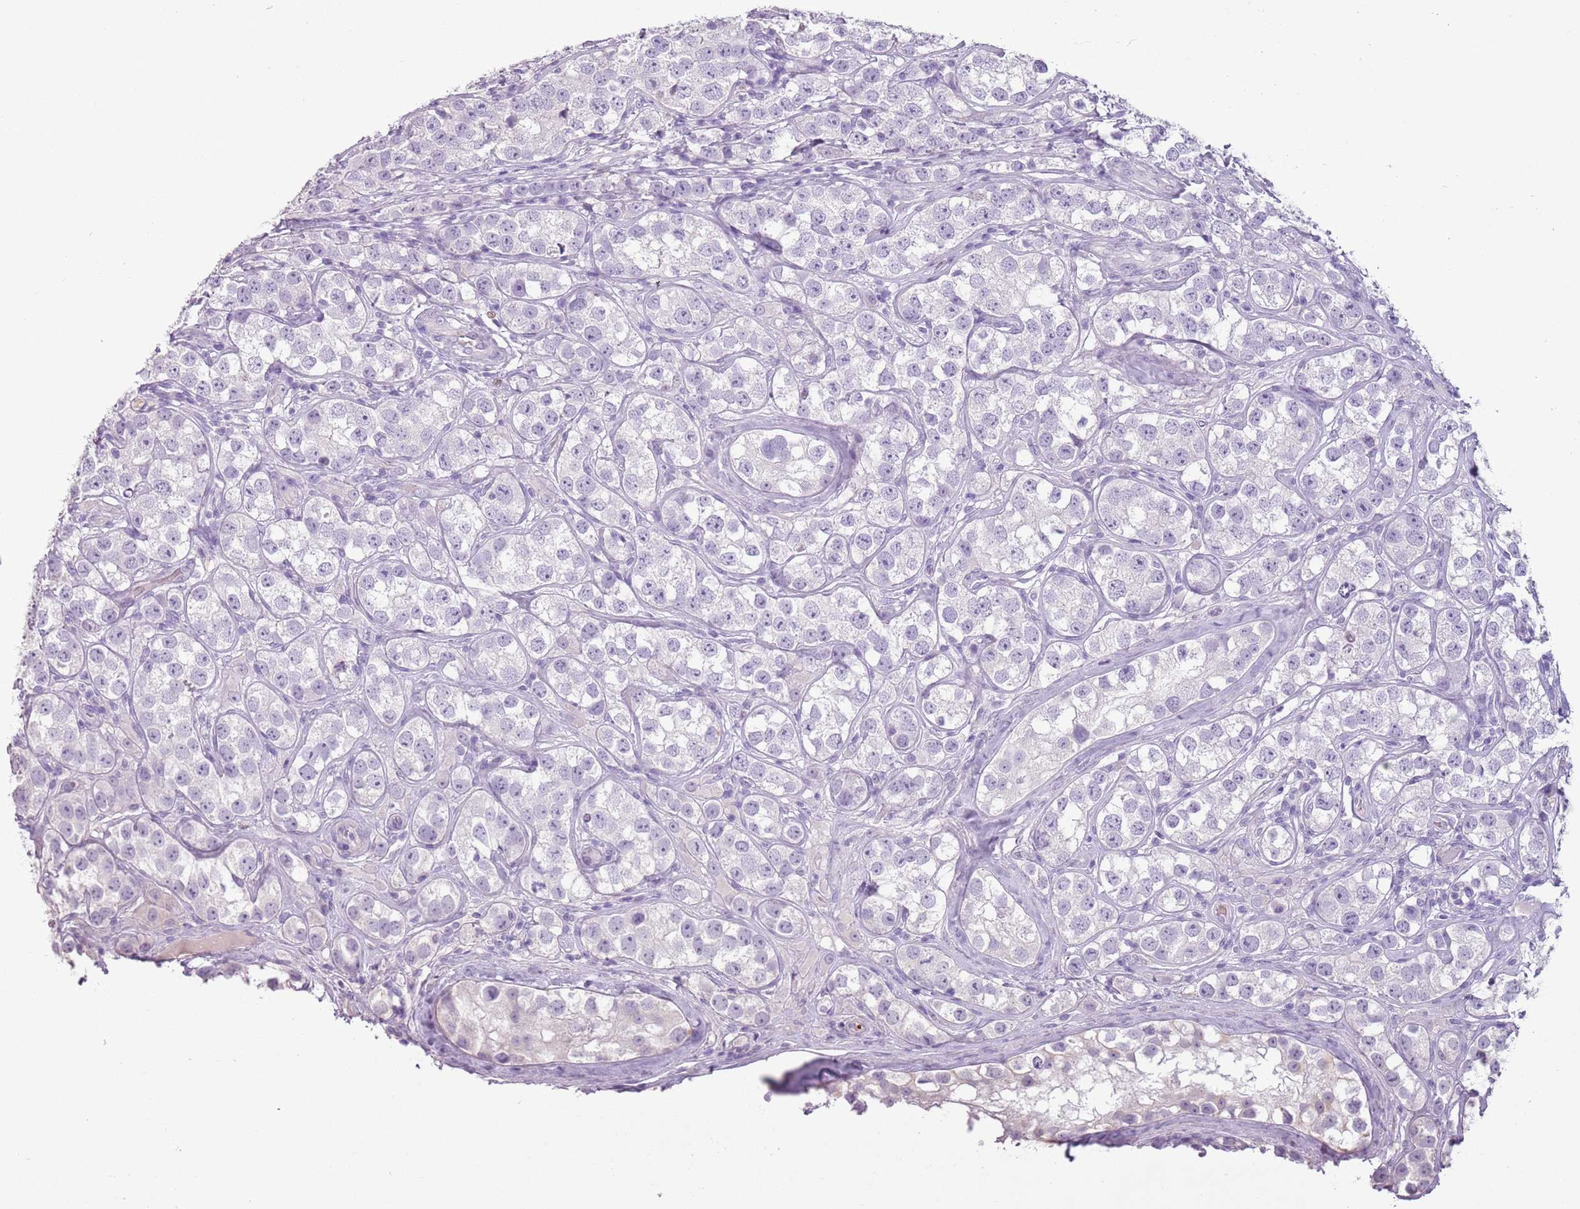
{"staining": {"intensity": "negative", "quantity": "none", "location": "none"}, "tissue": "testis cancer", "cell_type": "Tumor cells", "image_type": "cancer", "snomed": [{"axis": "morphology", "description": "Seminoma, NOS"}, {"axis": "topography", "description": "Testis"}], "caption": "Immunohistochemical staining of testis cancer (seminoma) reveals no significant positivity in tumor cells.", "gene": "CELF6", "patient": {"sex": "male", "age": 28}}